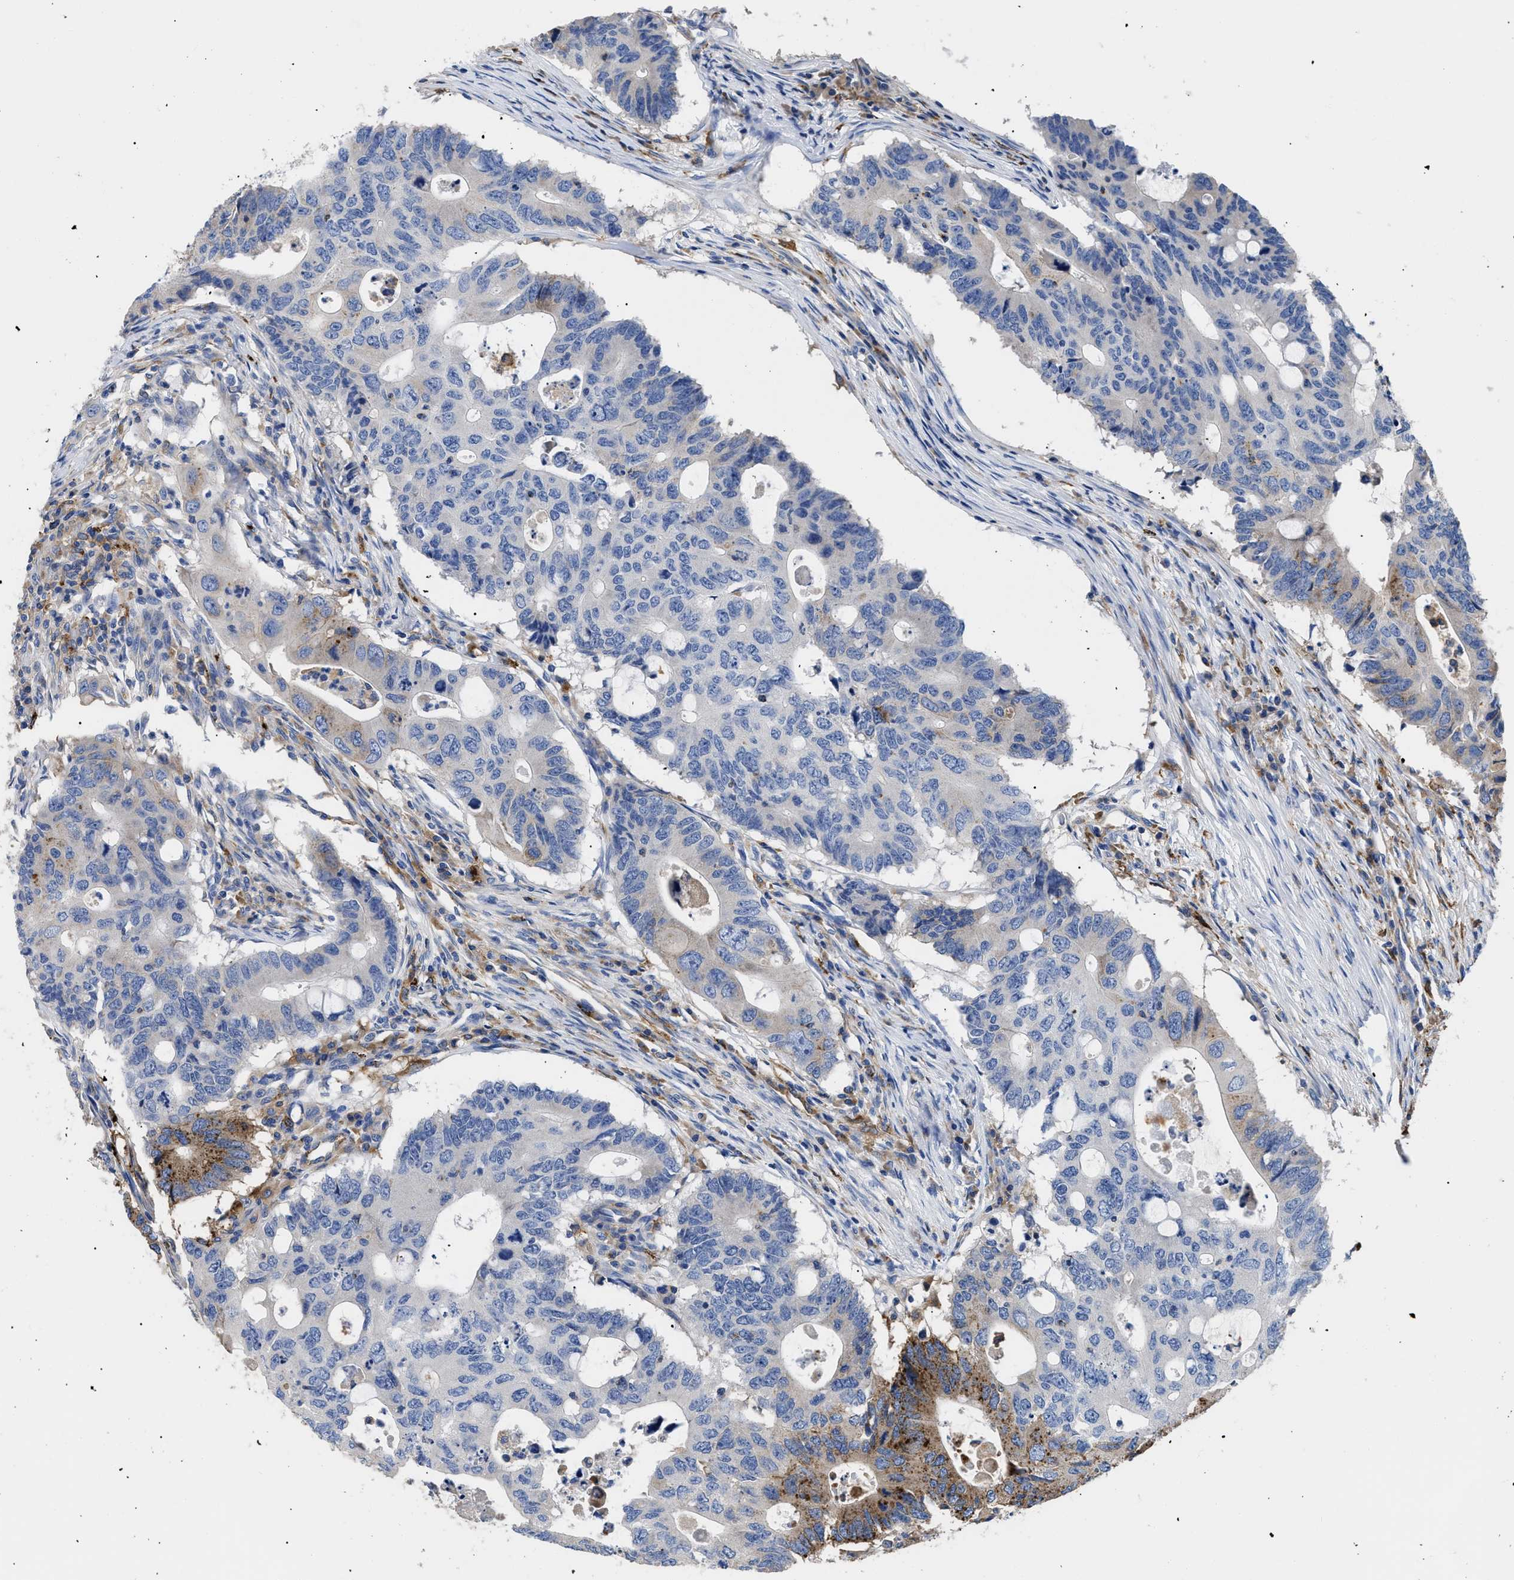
{"staining": {"intensity": "weak", "quantity": "<25%", "location": "cytoplasmic/membranous"}, "tissue": "colorectal cancer", "cell_type": "Tumor cells", "image_type": "cancer", "snomed": [{"axis": "morphology", "description": "Adenocarcinoma, NOS"}, {"axis": "topography", "description": "Colon"}], "caption": "There is no significant expression in tumor cells of colorectal cancer (adenocarcinoma).", "gene": "HLA-DPA1", "patient": {"sex": "male", "age": 71}}